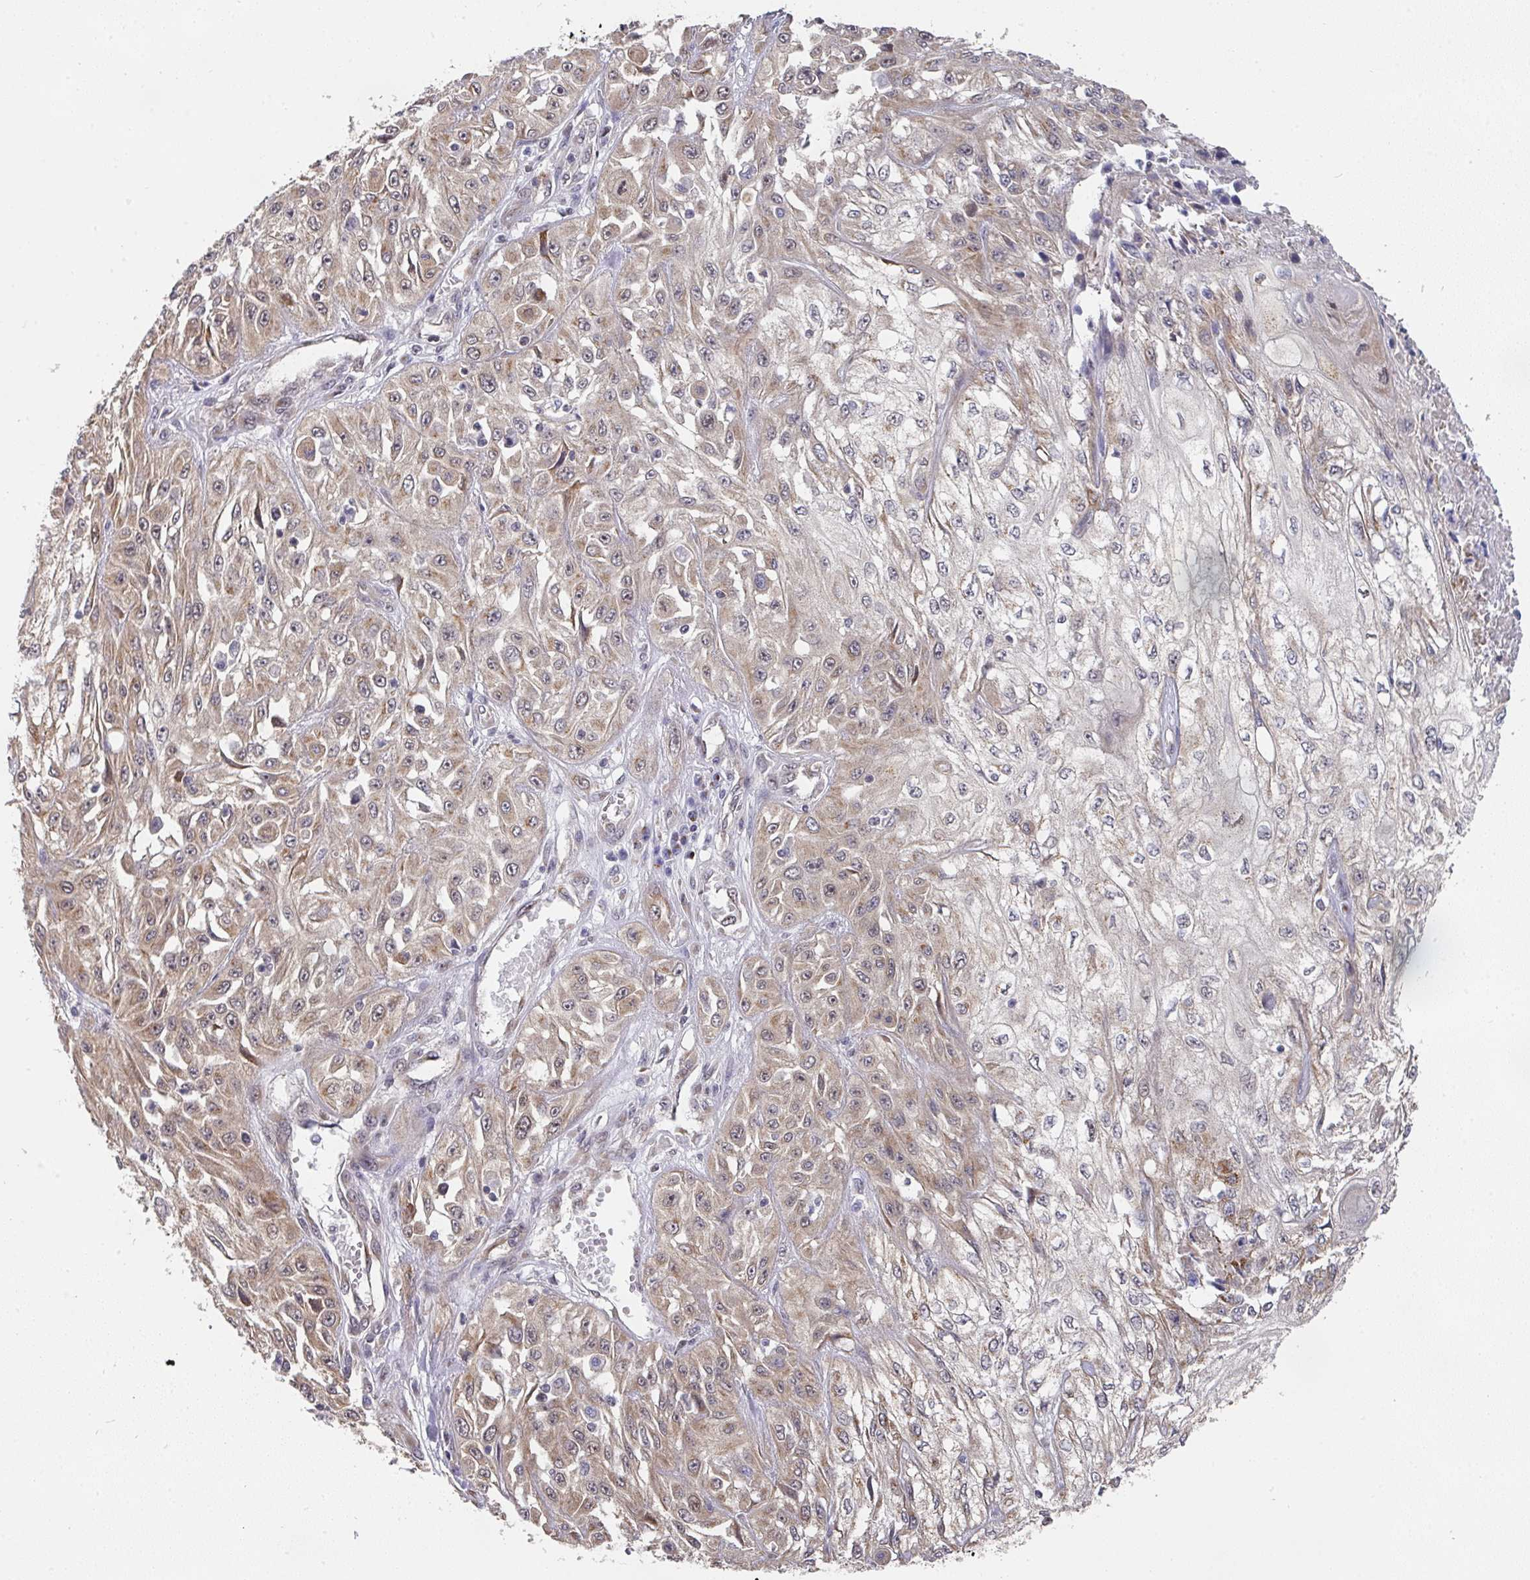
{"staining": {"intensity": "weak", "quantity": "25%-75%", "location": "cytoplasmic/membranous"}, "tissue": "skin cancer", "cell_type": "Tumor cells", "image_type": "cancer", "snomed": [{"axis": "morphology", "description": "Squamous cell carcinoma, NOS"}, {"axis": "morphology", "description": "Squamous cell carcinoma, metastatic, NOS"}, {"axis": "topography", "description": "Skin"}, {"axis": "topography", "description": "Lymph node"}], "caption": "Immunohistochemical staining of metastatic squamous cell carcinoma (skin) exhibits weak cytoplasmic/membranous protein expression in approximately 25%-75% of tumor cells.", "gene": "C18orf25", "patient": {"sex": "male", "age": 75}}